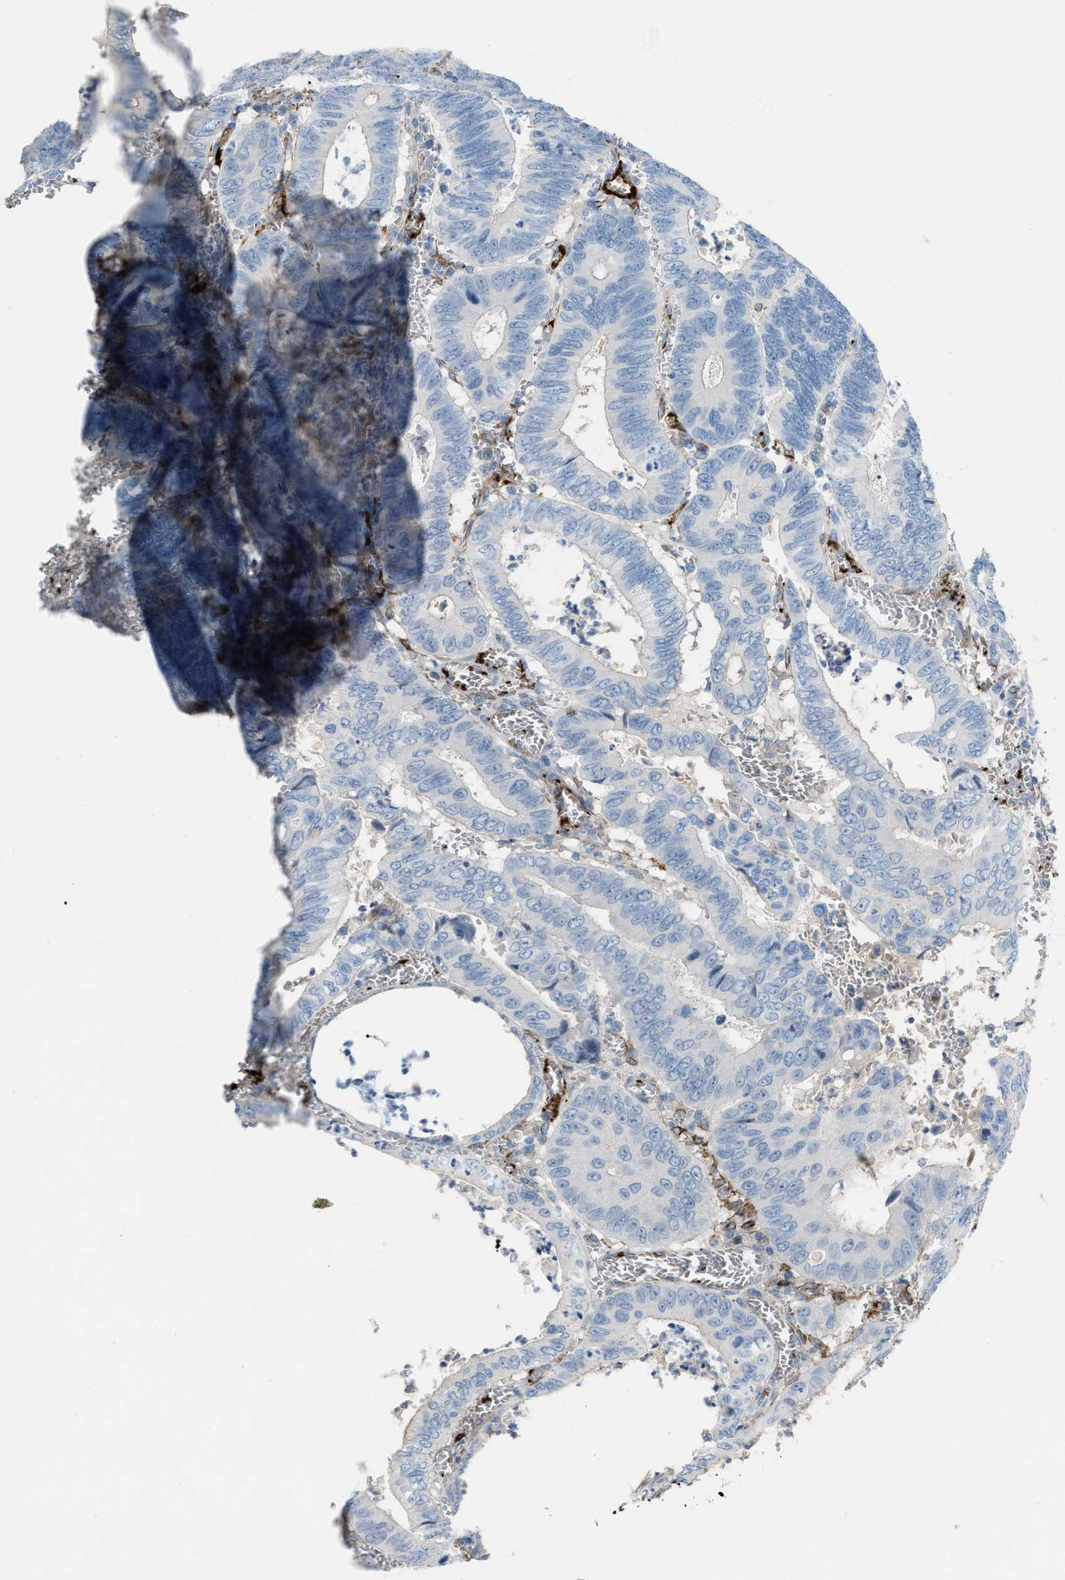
{"staining": {"intensity": "negative", "quantity": "none", "location": "none"}, "tissue": "colorectal cancer", "cell_type": "Tumor cells", "image_type": "cancer", "snomed": [{"axis": "morphology", "description": "Inflammation, NOS"}, {"axis": "morphology", "description": "Adenocarcinoma, NOS"}, {"axis": "topography", "description": "Colon"}], "caption": "Immunohistochemical staining of colorectal cancer reveals no significant positivity in tumor cells.", "gene": "SLC22A15", "patient": {"sex": "male", "age": 72}}